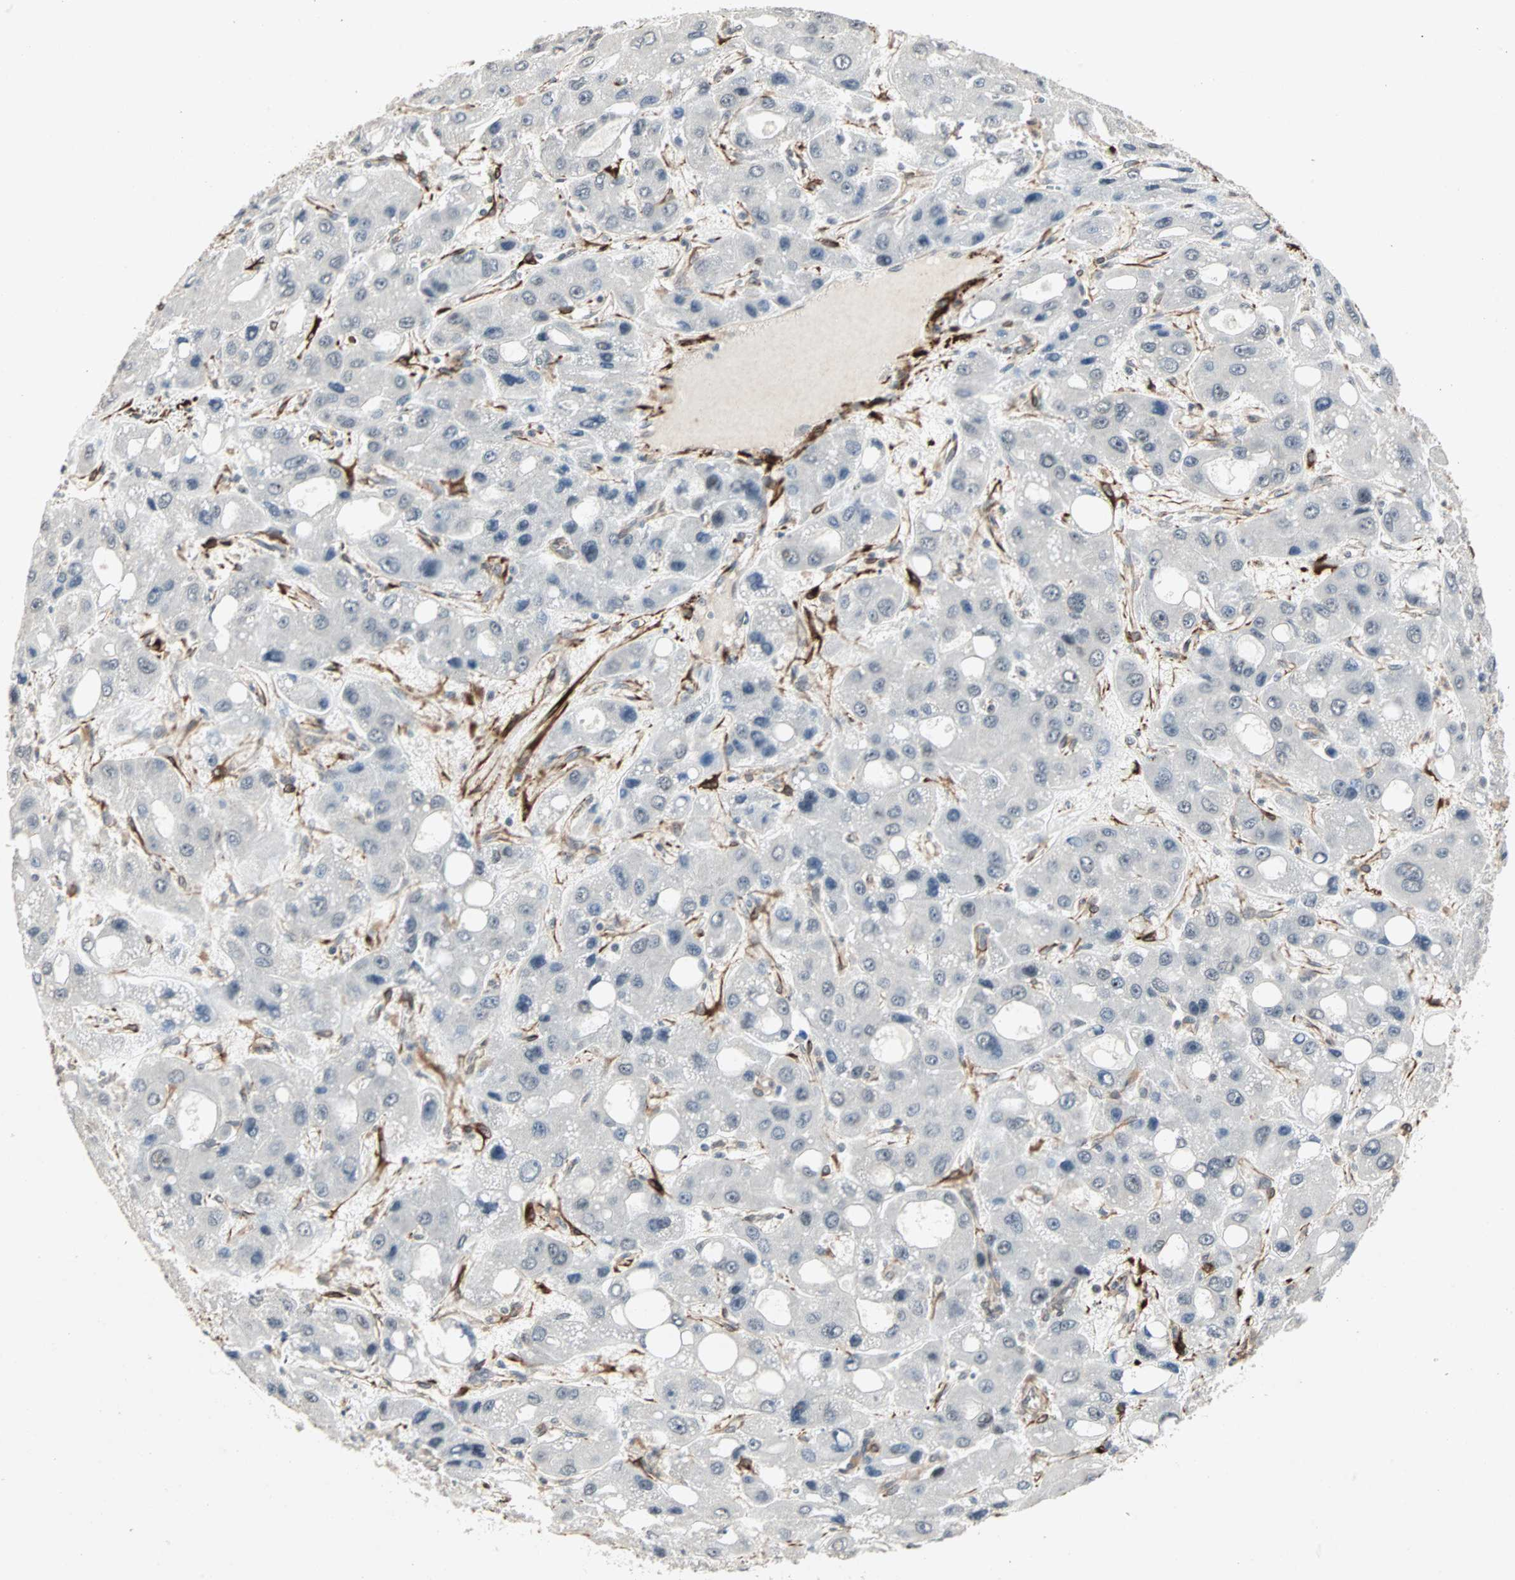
{"staining": {"intensity": "negative", "quantity": "none", "location": "none"}, "tissue": "liver cancer", "cell_type": "Tumor cells", "image_type": "cancer", "snomed": [{"axis": "morphology", "description": "Carcinoma, Hepatocellular, NOS"}, {"axis": "topography", "description": "Liver"}], "caption": "DAB immunohistochemical staining of human liver cancer demonstrates no significant staining in tumor cells.", "gene": "TRPV4", "patient": {"sex": "male", "age": 55}}